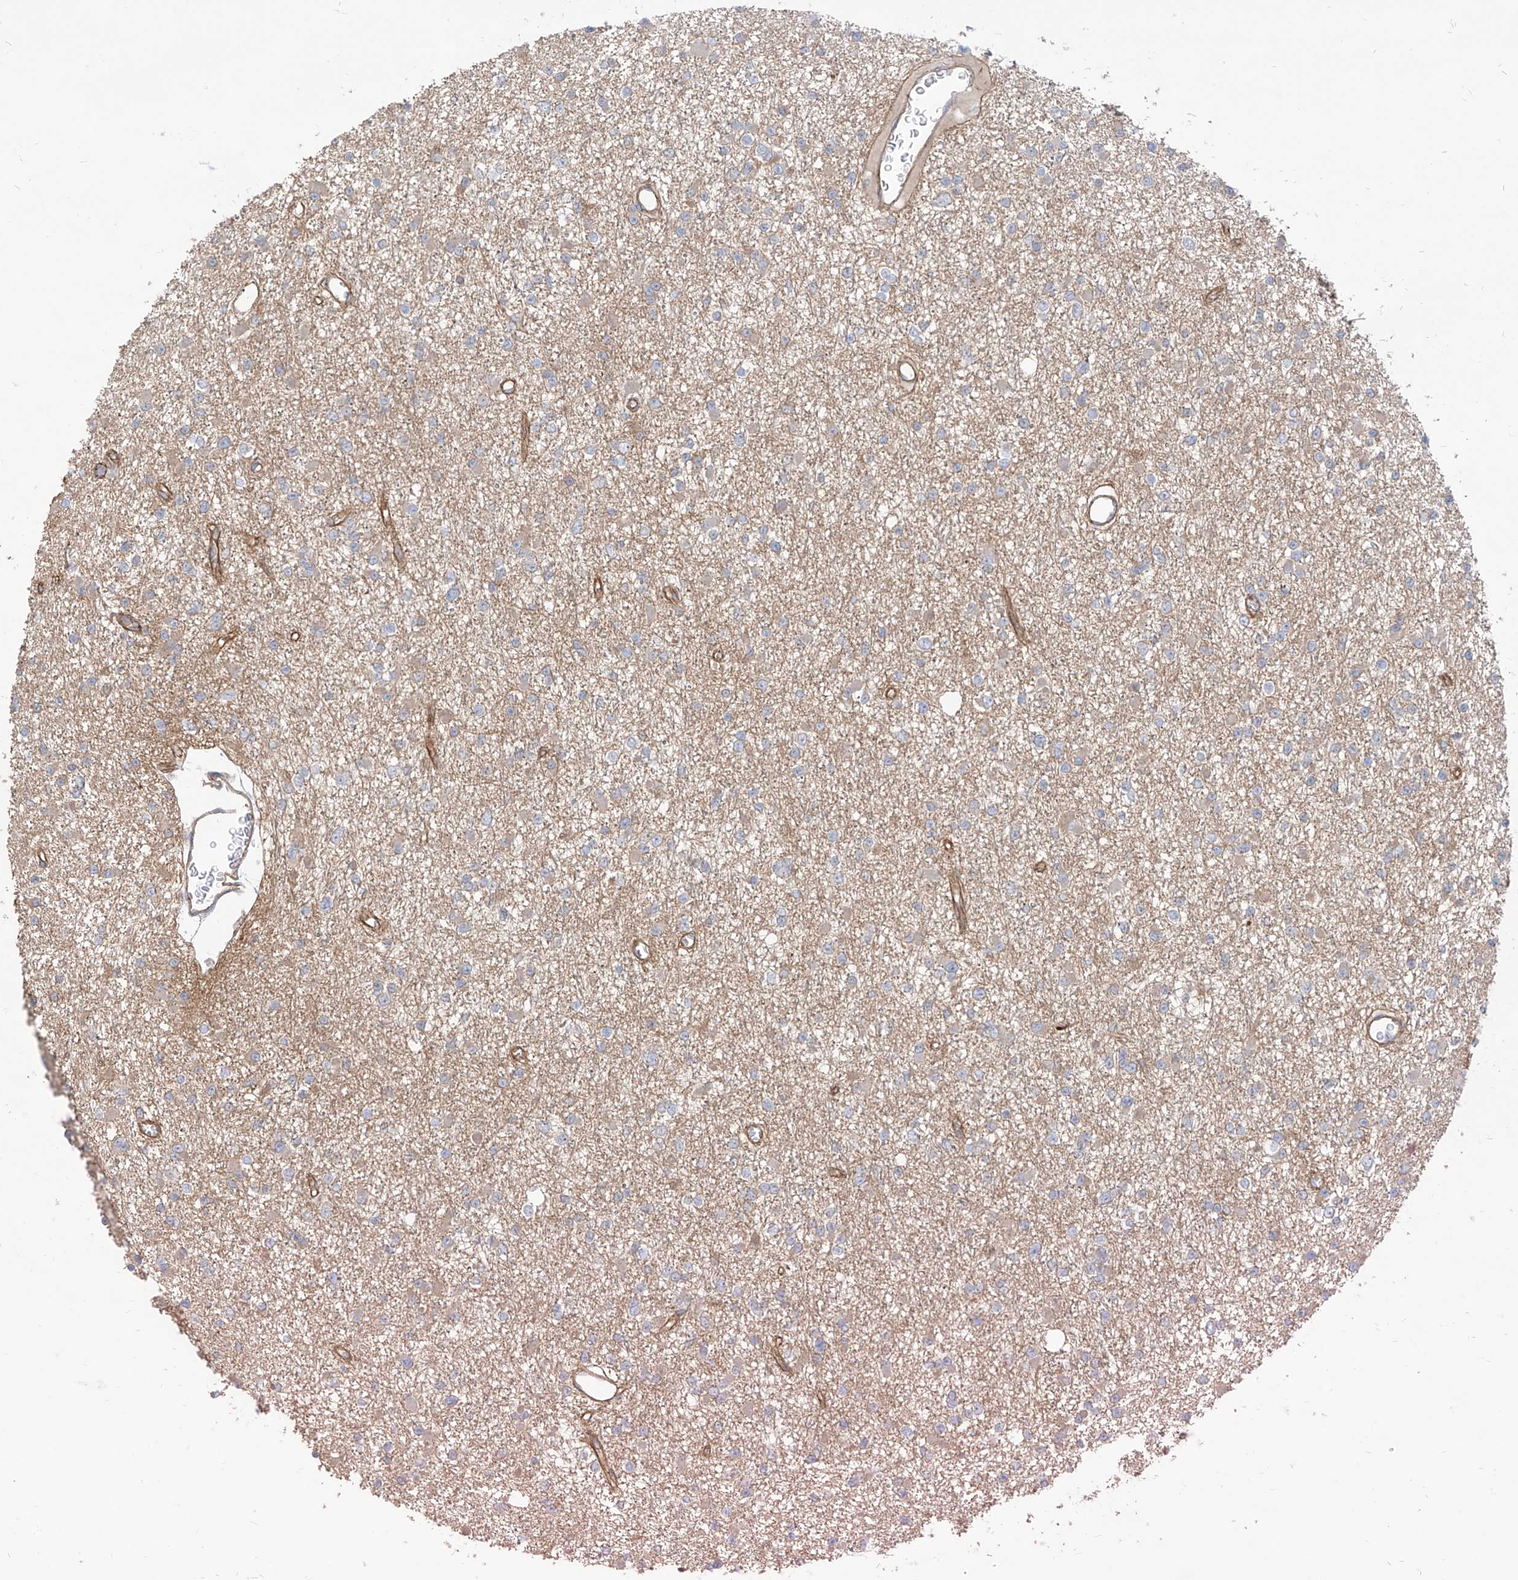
{"staining": {"intensity": "negative", "quantity": "none", "location": "none"}, "tissue": "glioma", "cell_type": "Tumor cells", "image_type": "cancer", "snomed": [{"axis": "morphology", "description": "Glioma, malignant, Low grade"}, {"axis": "topography", "description": "Brain"}], "caption": "Tumor cells are negative for brown protein staining in malignant low-grade glioma. Brightfield microscopy of IHC stained with DAB (brown) and hematoxylin (blue), captured at high magnification.", "gene": "EPHX4", "patient": {"sex": "female", "age": 22}}